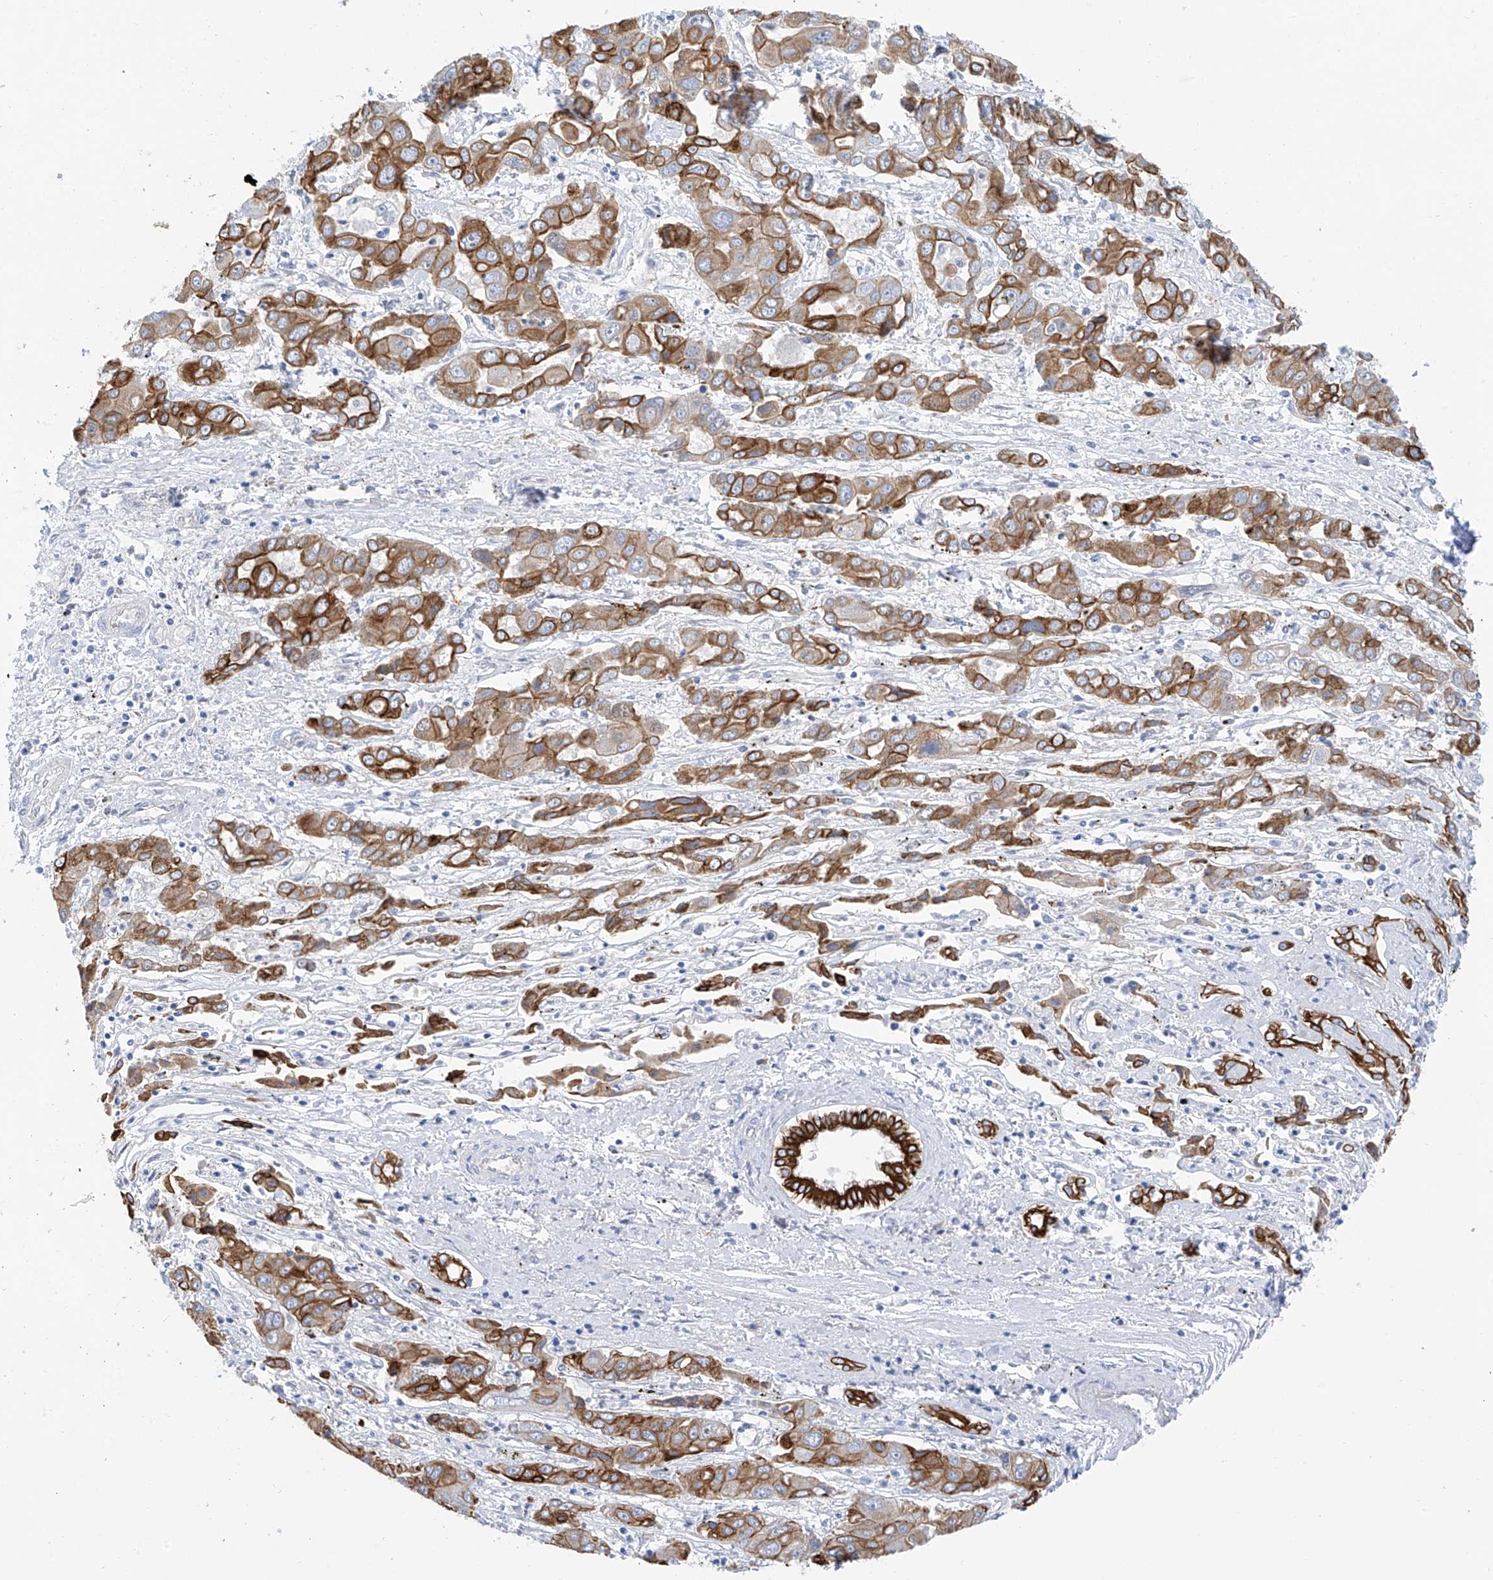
{"staining": {"intensity": "moderate", "quantity": "25%-75%", "location": "cytoplasmic/membranous"}, "tissue": "liver cancer", "cell_type": "Tumor cells", "image_type": "cancer", "snomed": [{"axis": "morphology", "description": "Cholangiocarcinoma"}, {"axis": "topography", "description": "Liver"}], "caption": "Immunohistochemical staining of human liver cancer displays medium levels of moderate cytoplasmic/membranous protein expression in approximately 25%-75% of tumor cells.", "gene": "PIK3C2B", "patient": {"sex": "male", "age": 67}}